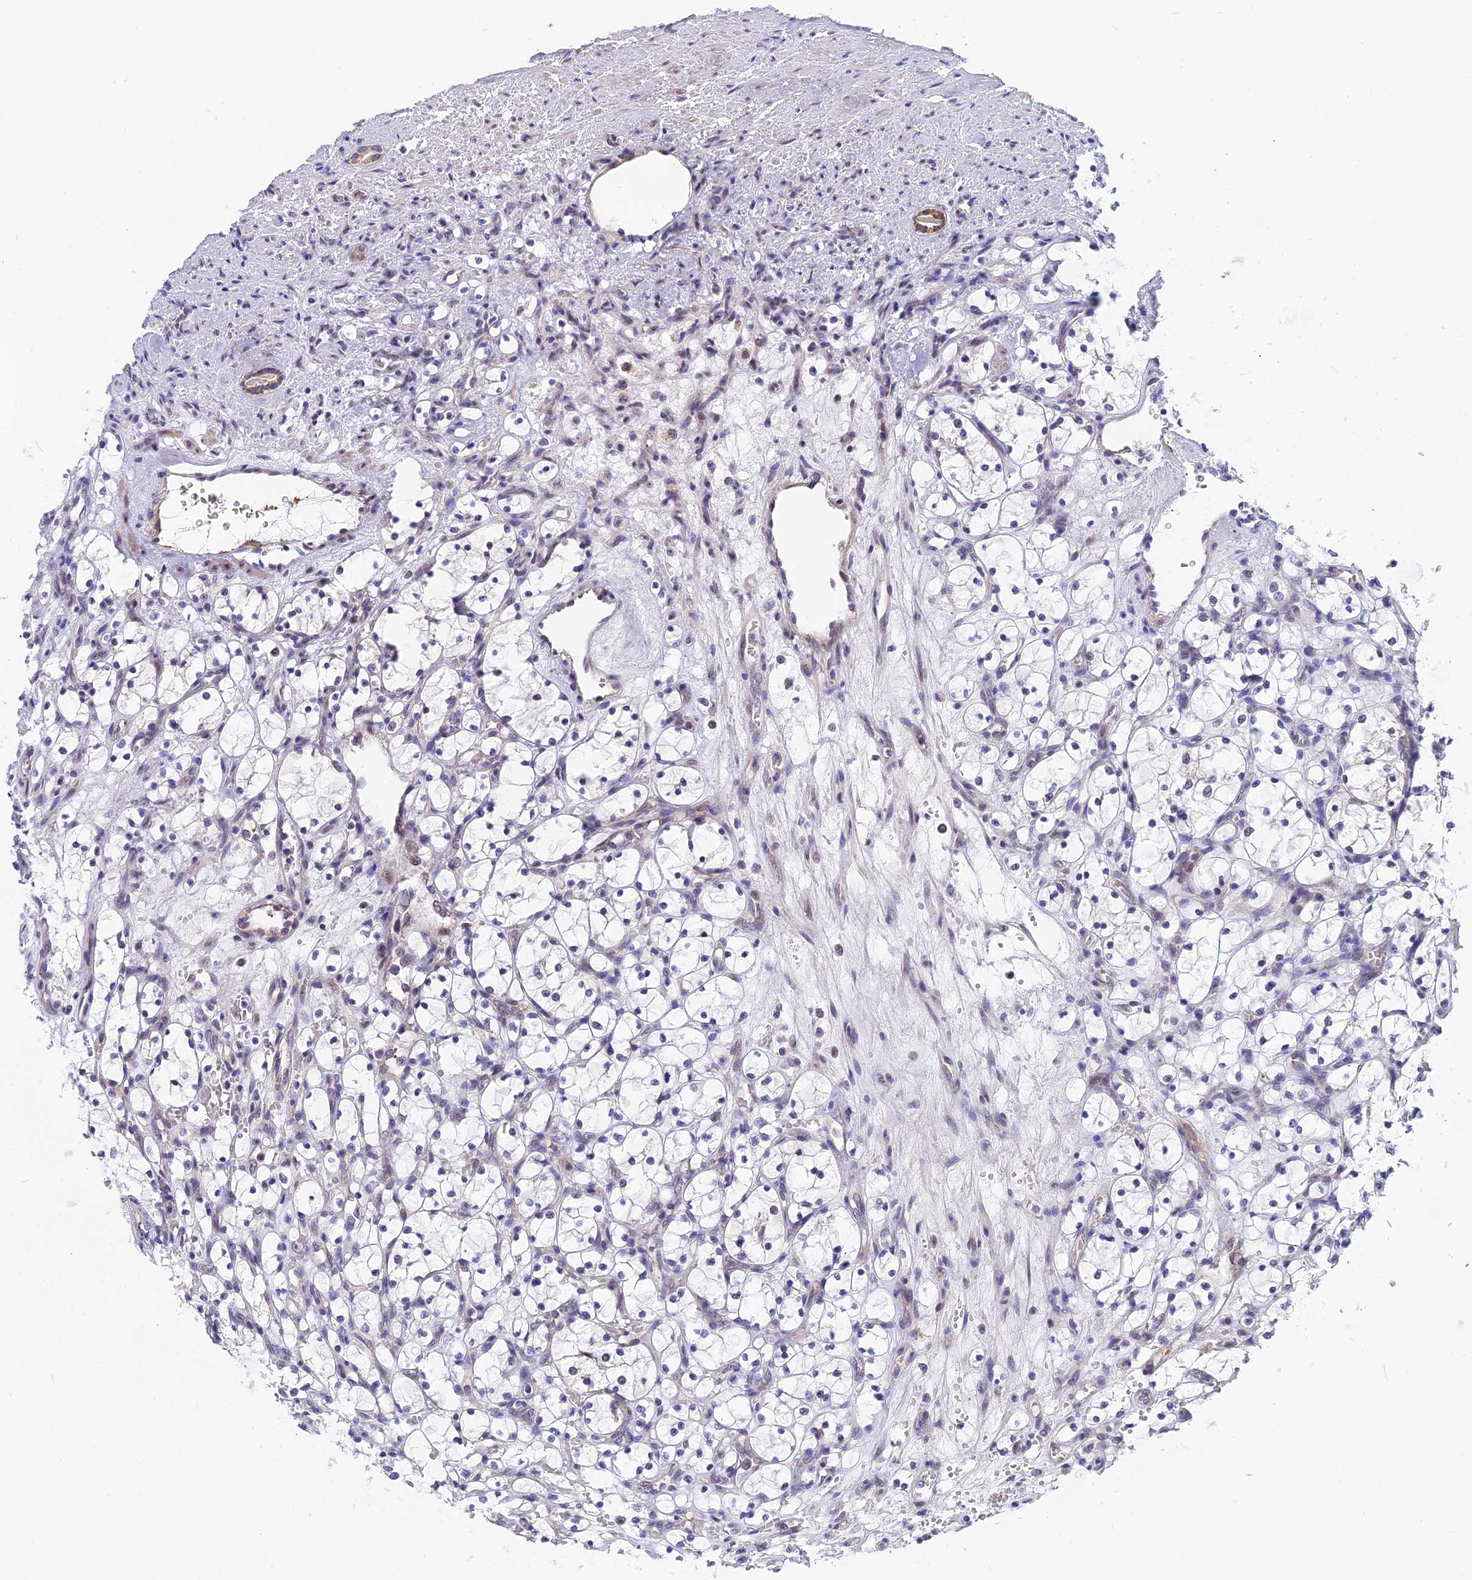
{"staining": {"intensity": "negative", "quantity": "none", "location": "none"}, "tissue": "renal cancer", "cell_type": "Tumor cells", "image_type": "cancer", "snomed": [{"axis": "morphology", "description": "Adenocarcinoma, NOS"}, {"axis": "topography", "description": "Kidney"}], "caption": "A high-resolution image shows immunohistochemistry staining of adenocarcinoma (renal), which reveals no significant positivity in tumor cells.", "gene": "CMC1", "patient": {"sex": "female", "age": 69}}